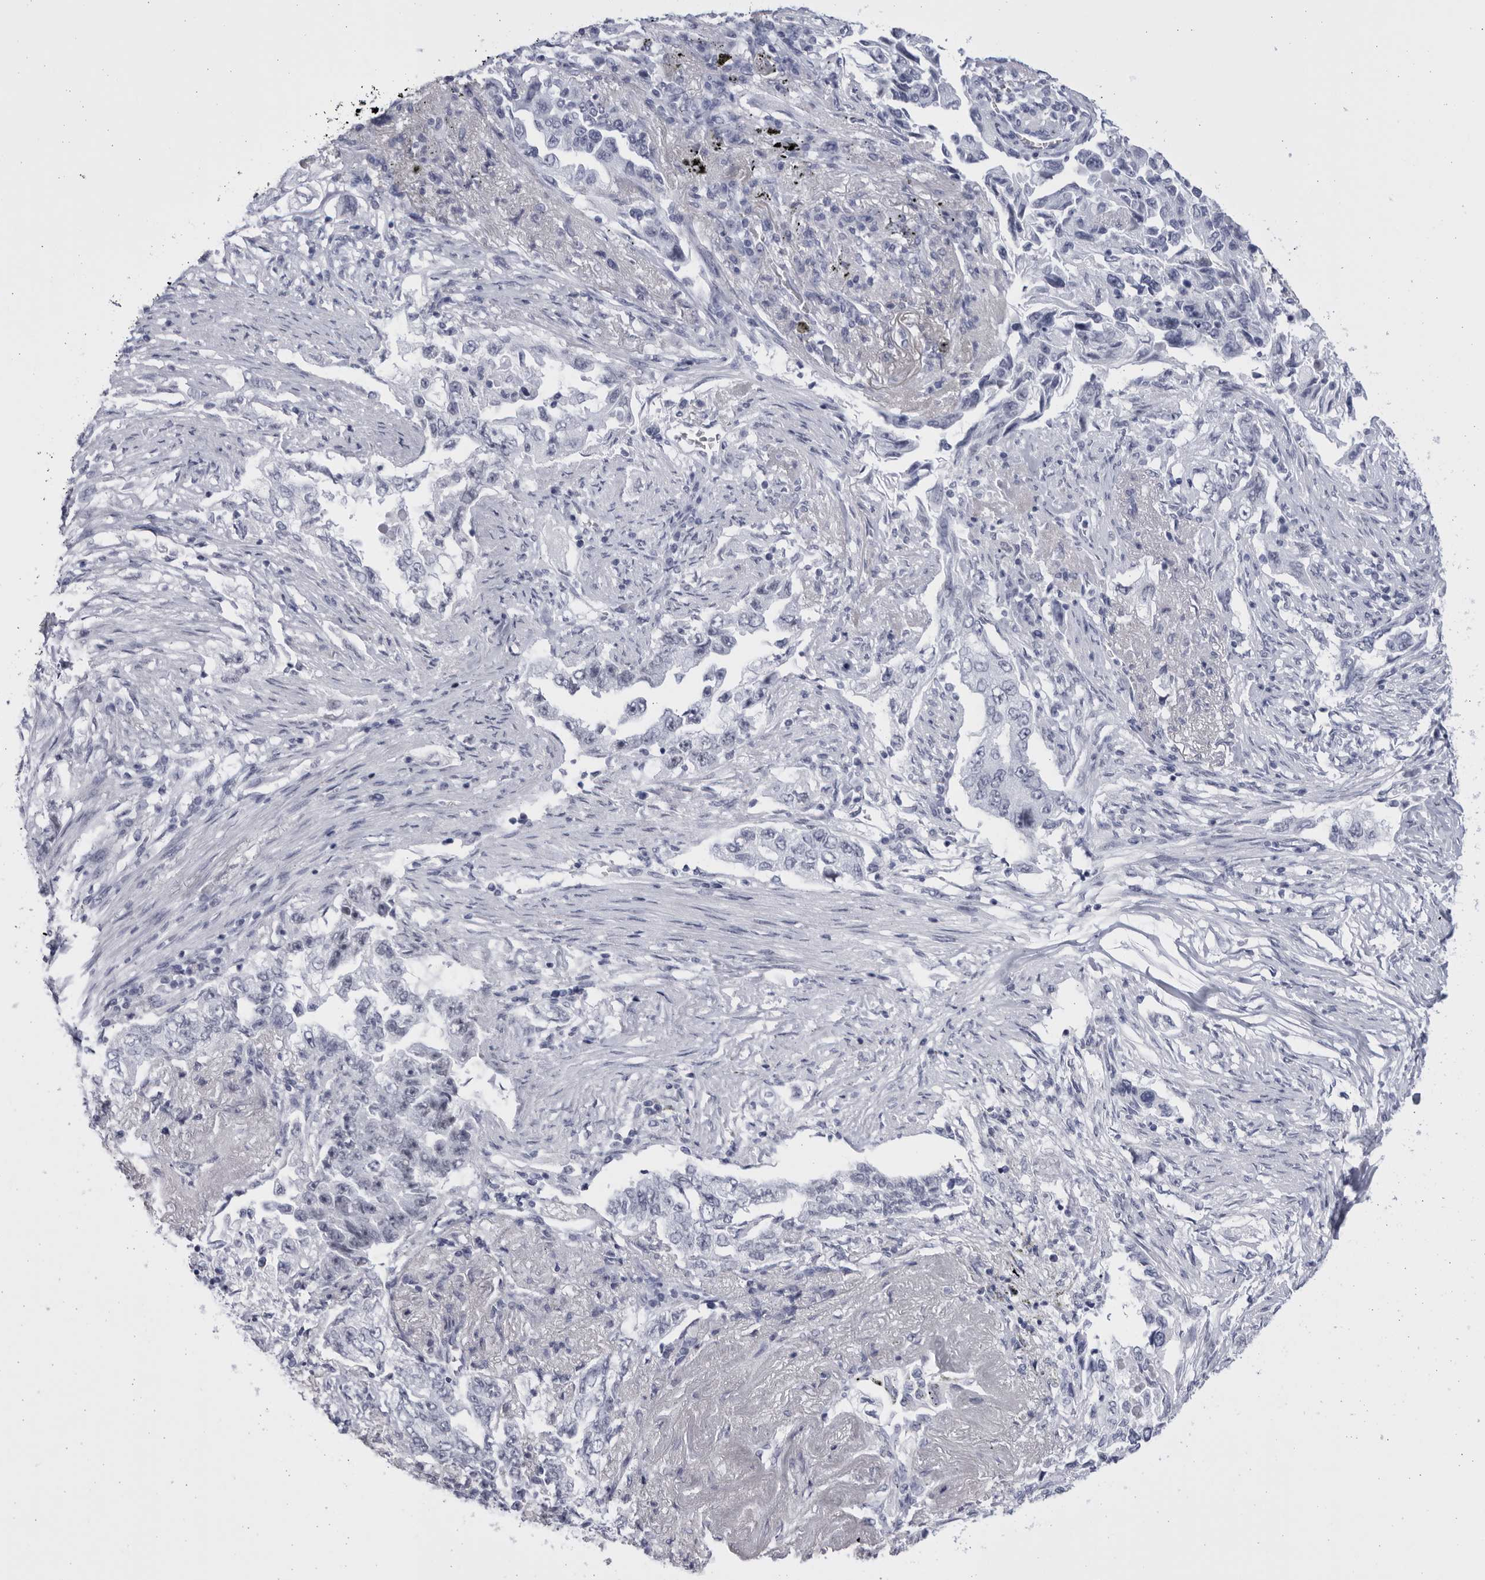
{"staining": {"intensity": "negative", "quantity": "none", "location": "none"}, "tissue": "lung cancer", "cell_type": "Tumor cells", "image_type": "cancer", "snomed": [{"axis": "morphology", "description": "Adenocarcinoma, NOS"}, {"axis": "topography", "description": "Lung"}], "caption": "Immunohistochemistry (IHC) micrograph of human lung cancer stained for a protein (brown), which reveals no positivity in tumor cells. Brightfield microscopy of immunohistochemistry stained with DAB (brown) and hematoxylin (blue), captured at high magnification.", "gene": "CCDC181", "patient": {"sex": "female", "age": 51}}